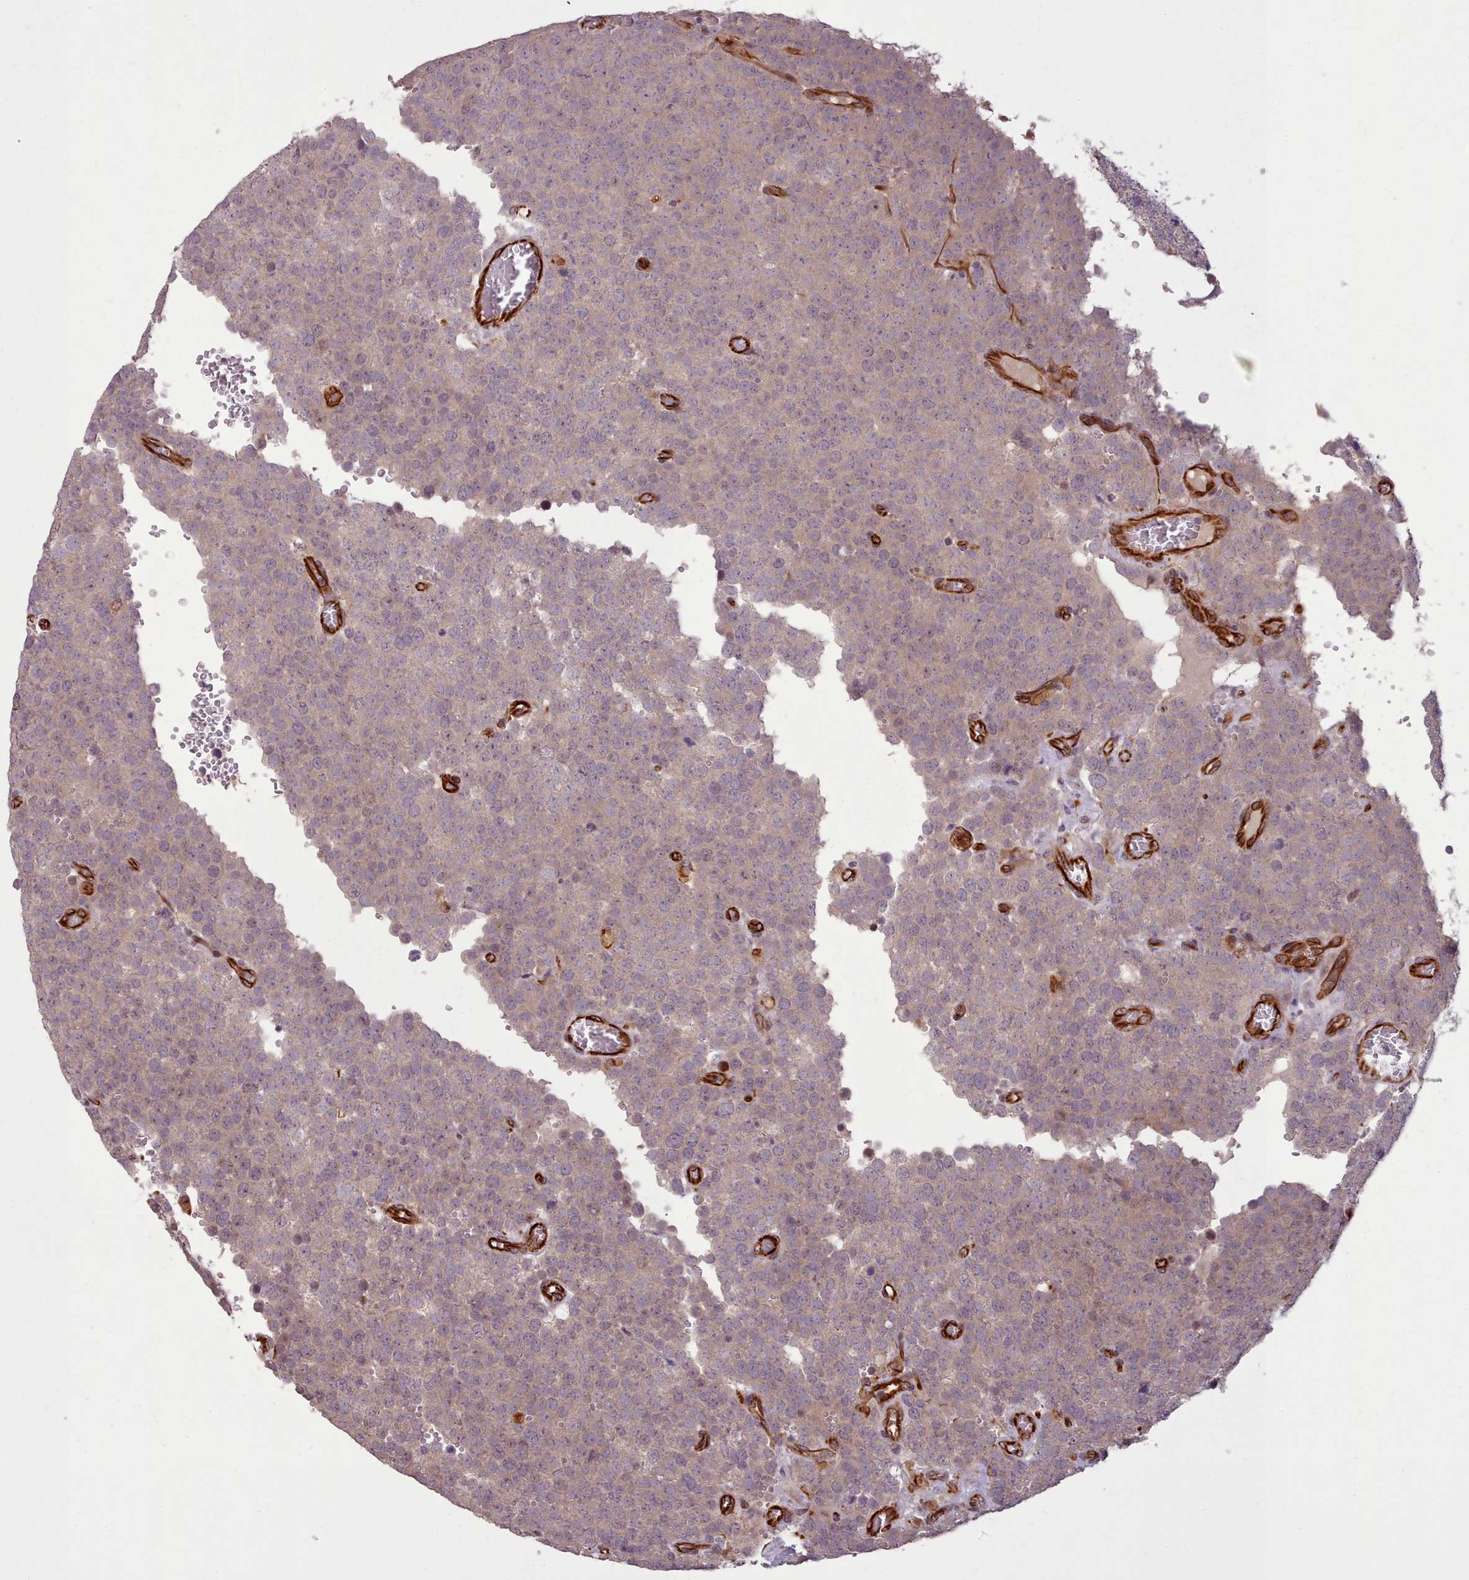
{"staining": {"intensity": "negative", "quantity": "none", "location": "none"}, "tissue": "testis cancer", "cell_type": "Tumor cells", "image_type": "cancer", "snomed": [{"axis": "morphology", "description": "Normal tissue, NOS"}, {"axis": "morphology", "description": "Seminoma, NOS"}, {"axis": "topography", "description": "Testis"}], "caption": "The histopathology image reveals no significant positivity in tumor cells of seminoma (testis).", "gene": "GBGT1", "patient": {"sex": "male", "age": 71}}